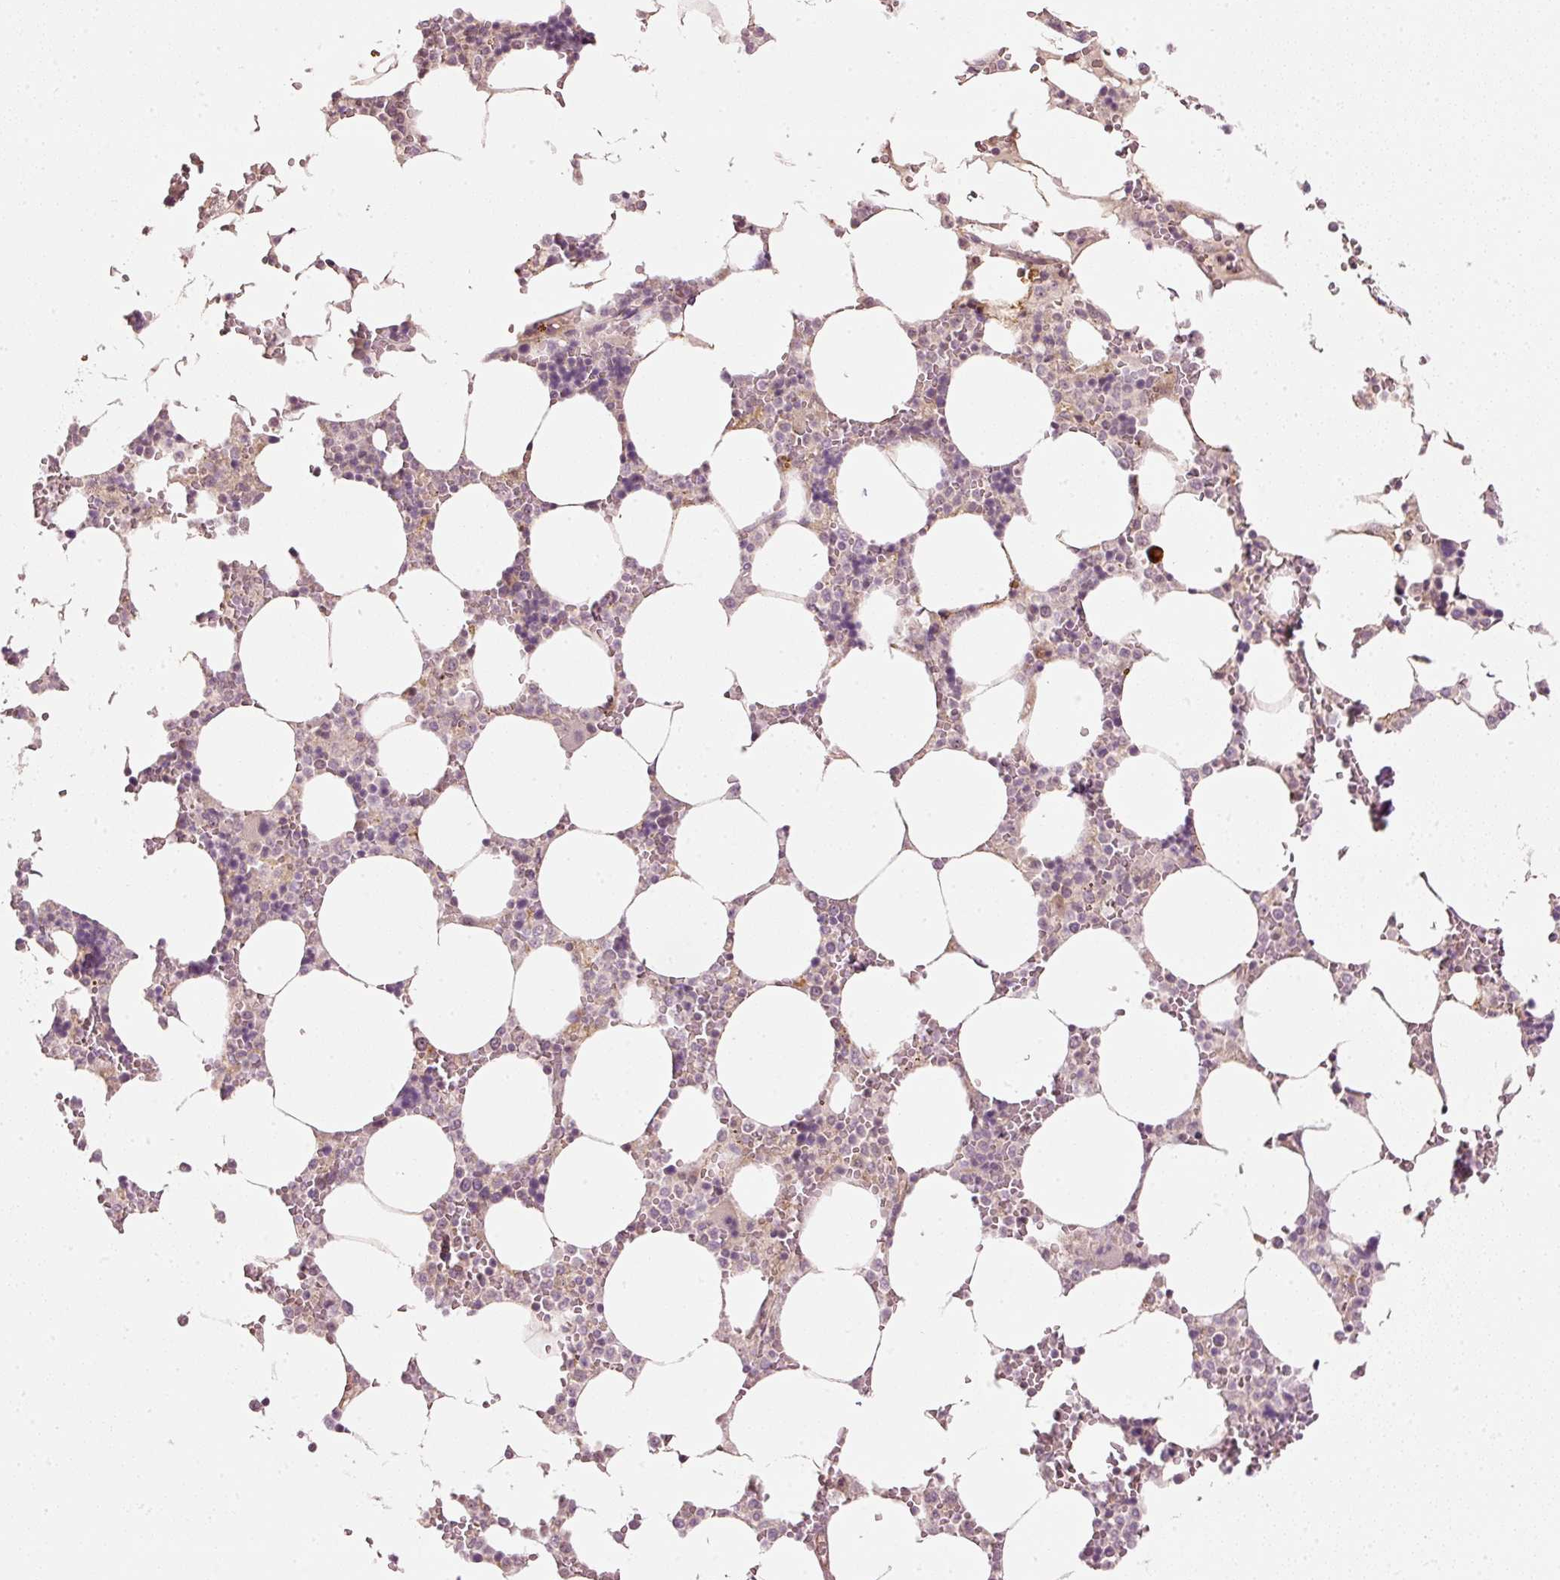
{"staining": {"intensity": "moderate", "quantity": "<25%", "location": "cytoplasmic/membranous"}, "tissue": "bone marrow", "cell_type": "Hematopoietic cells", "image_type": "normal", "snomed": [{"axis": "morphology", "description": "Normal tissue, NOS"}, {"axis": "topography", "description": "Bone marrow"}], "caption": "Protein expression by immunohistochemistry displays moderate cytoplasmic/membranous staining in approximately <25% of hematopoietic cells in unremarkable bone marrow. (Brightfield microscopy of DAB IHC at high magnification).", "gene": "CDC20B", "patient": {"sex": "male", "age": 64}}